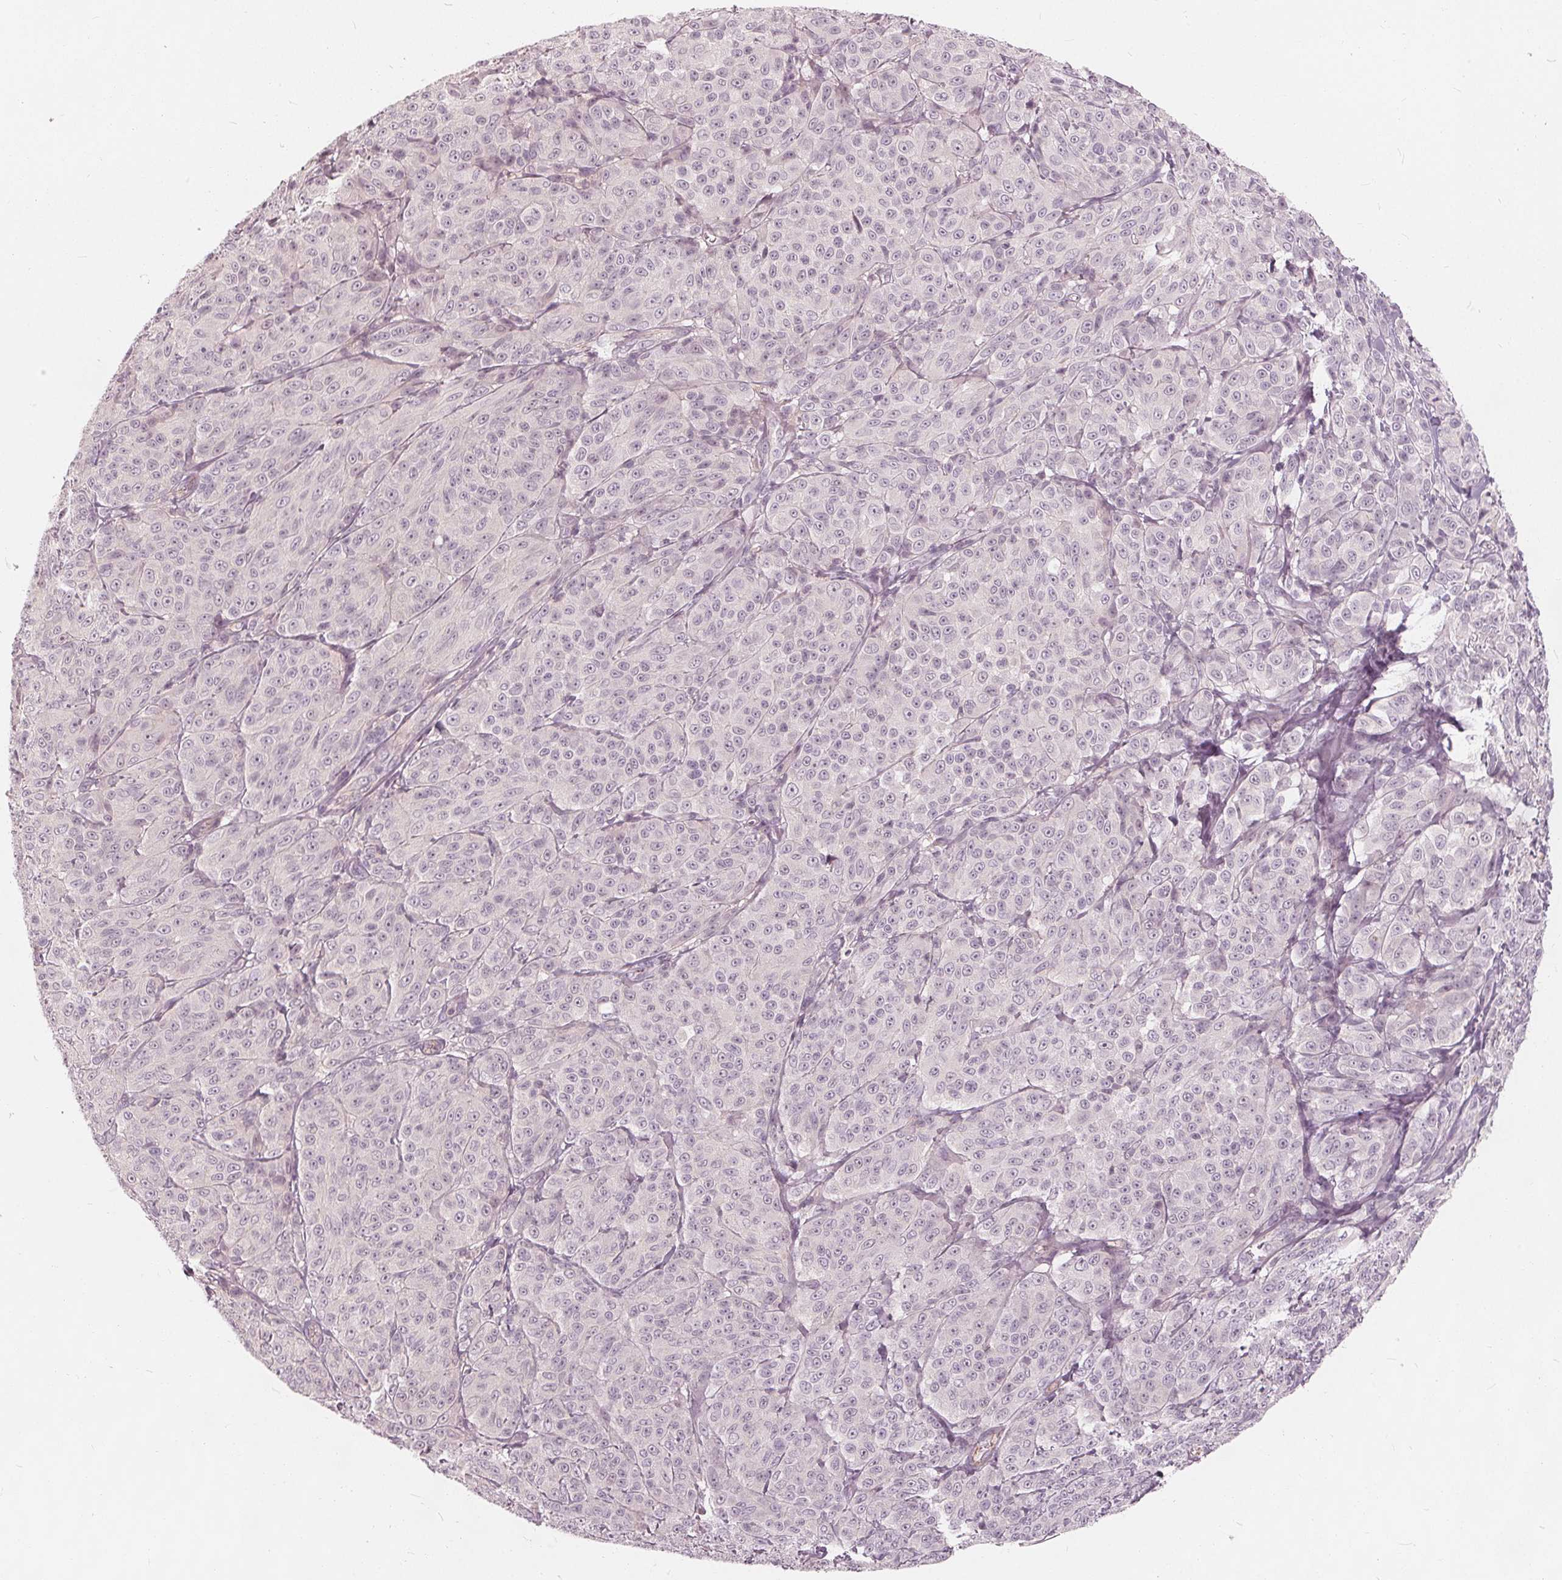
{"staining": {"intensity": "negative", "quantity": "none", "location": "none"}, "tissue": "melanoma", "cell_type": "Tumor cells", "image_type": "cancer", "snomed": [{"axis": "morphology", "description": "Malignant melanoma, NOS"}, {"axis": "topography", "description": "Skin"}], "caption": "Tumor cells are negative for protein expression in human melanoma.", "gene": "SAT2", "patient": {"sex": "male", "age": 89}}